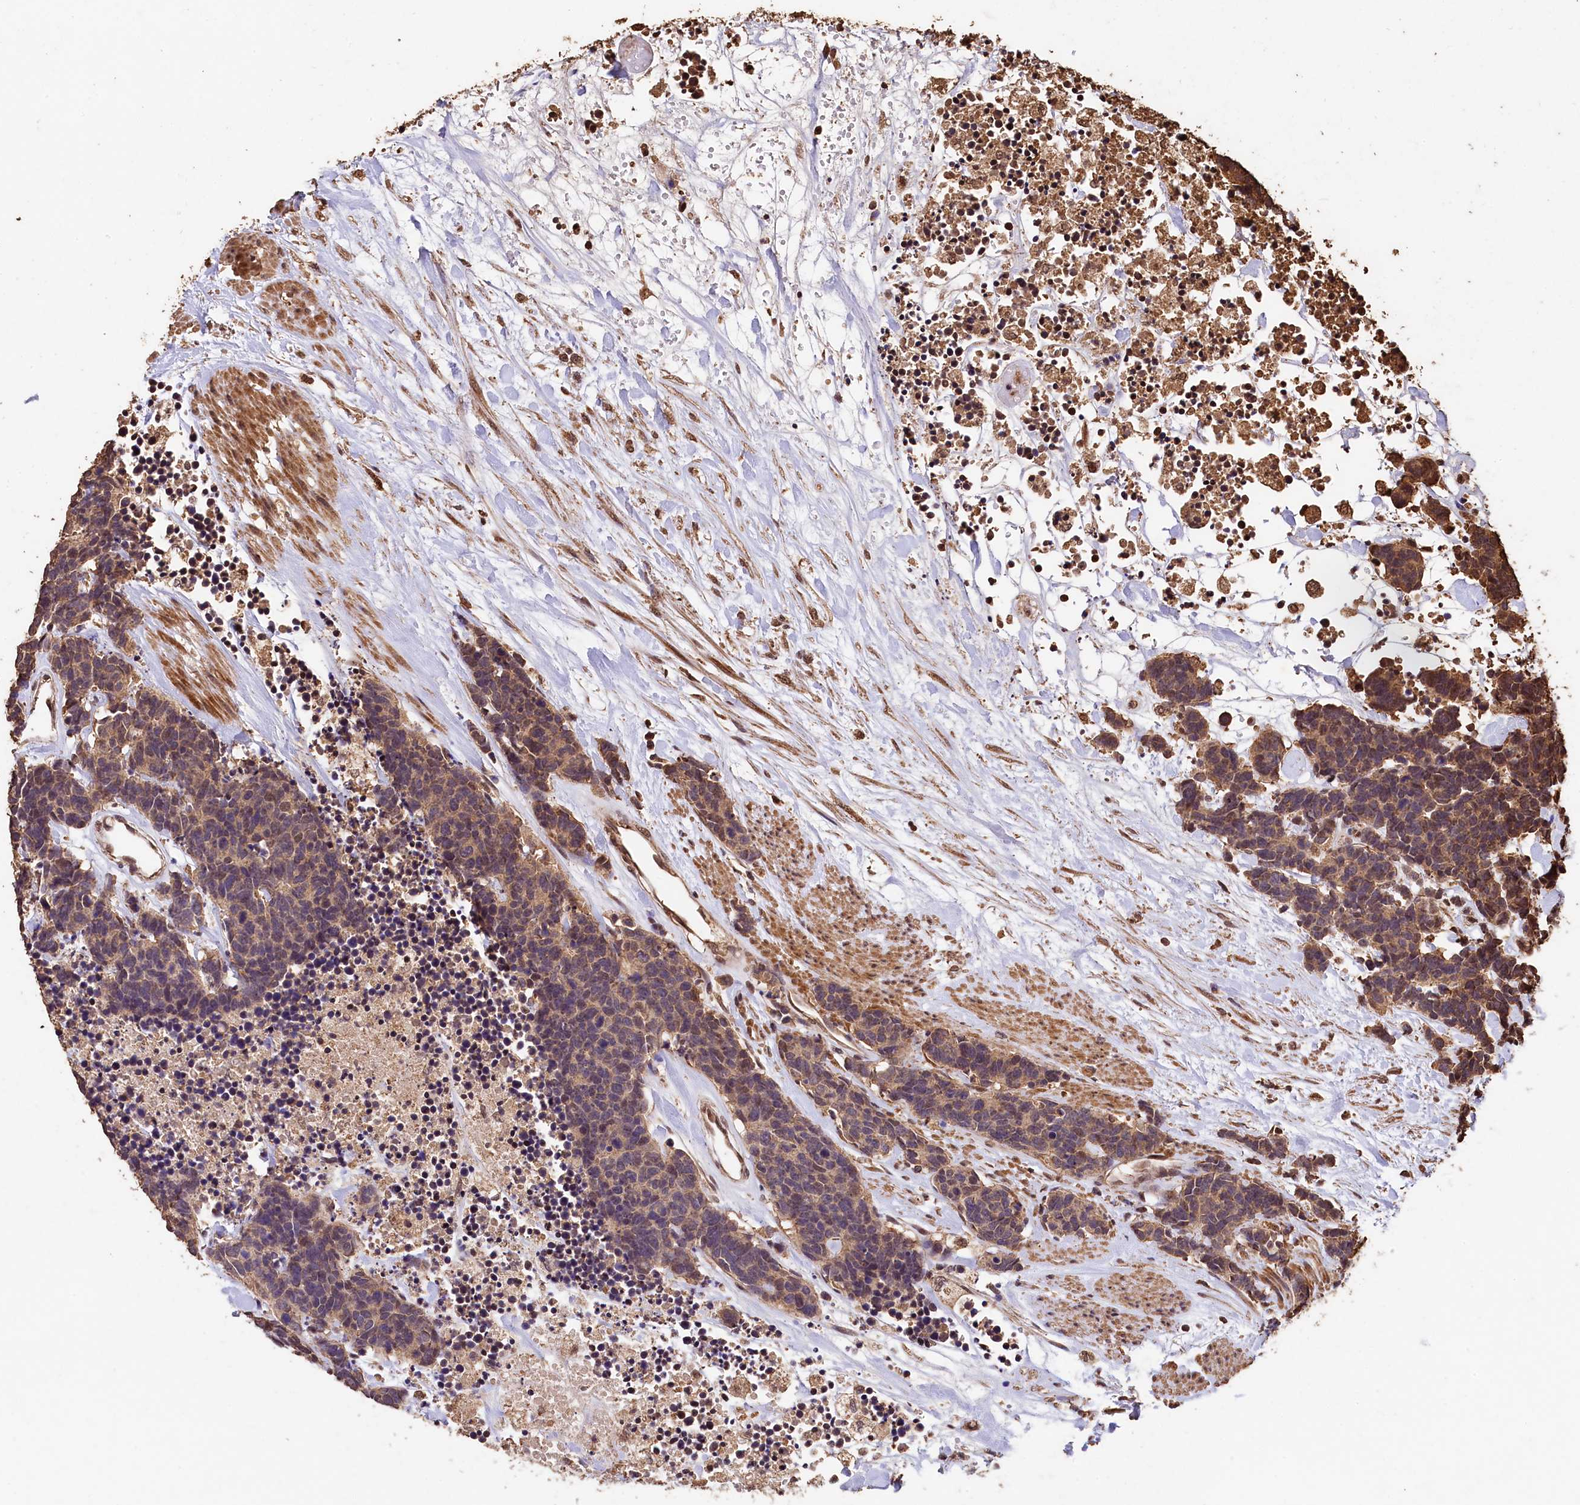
{"staining": {"intensity": "weak", "quantity": ">75%", "location": "cytoplasmic/membranous,nuclear"}, "tissue": "carcinoid", "cell_type": "Tumor cells", "image_type": "cancer", "snomed": [{"axis": "morphology", "description": "Carcinoma, NOS"}, {"axis": "morphology", "description": "Carcinoid, malignant, NOS"}, {"axis": "topography", "description": "Urinary bladder"}], "caption": "There is low levels of weak cytoplasmic/membranous and nuclear positivity in tumor cells of carcinoid, as demonstrated by immunohistochemical staining (brown color).", "gene": "CEP57L1", "patient": {"sex": "male", "age": 57}}